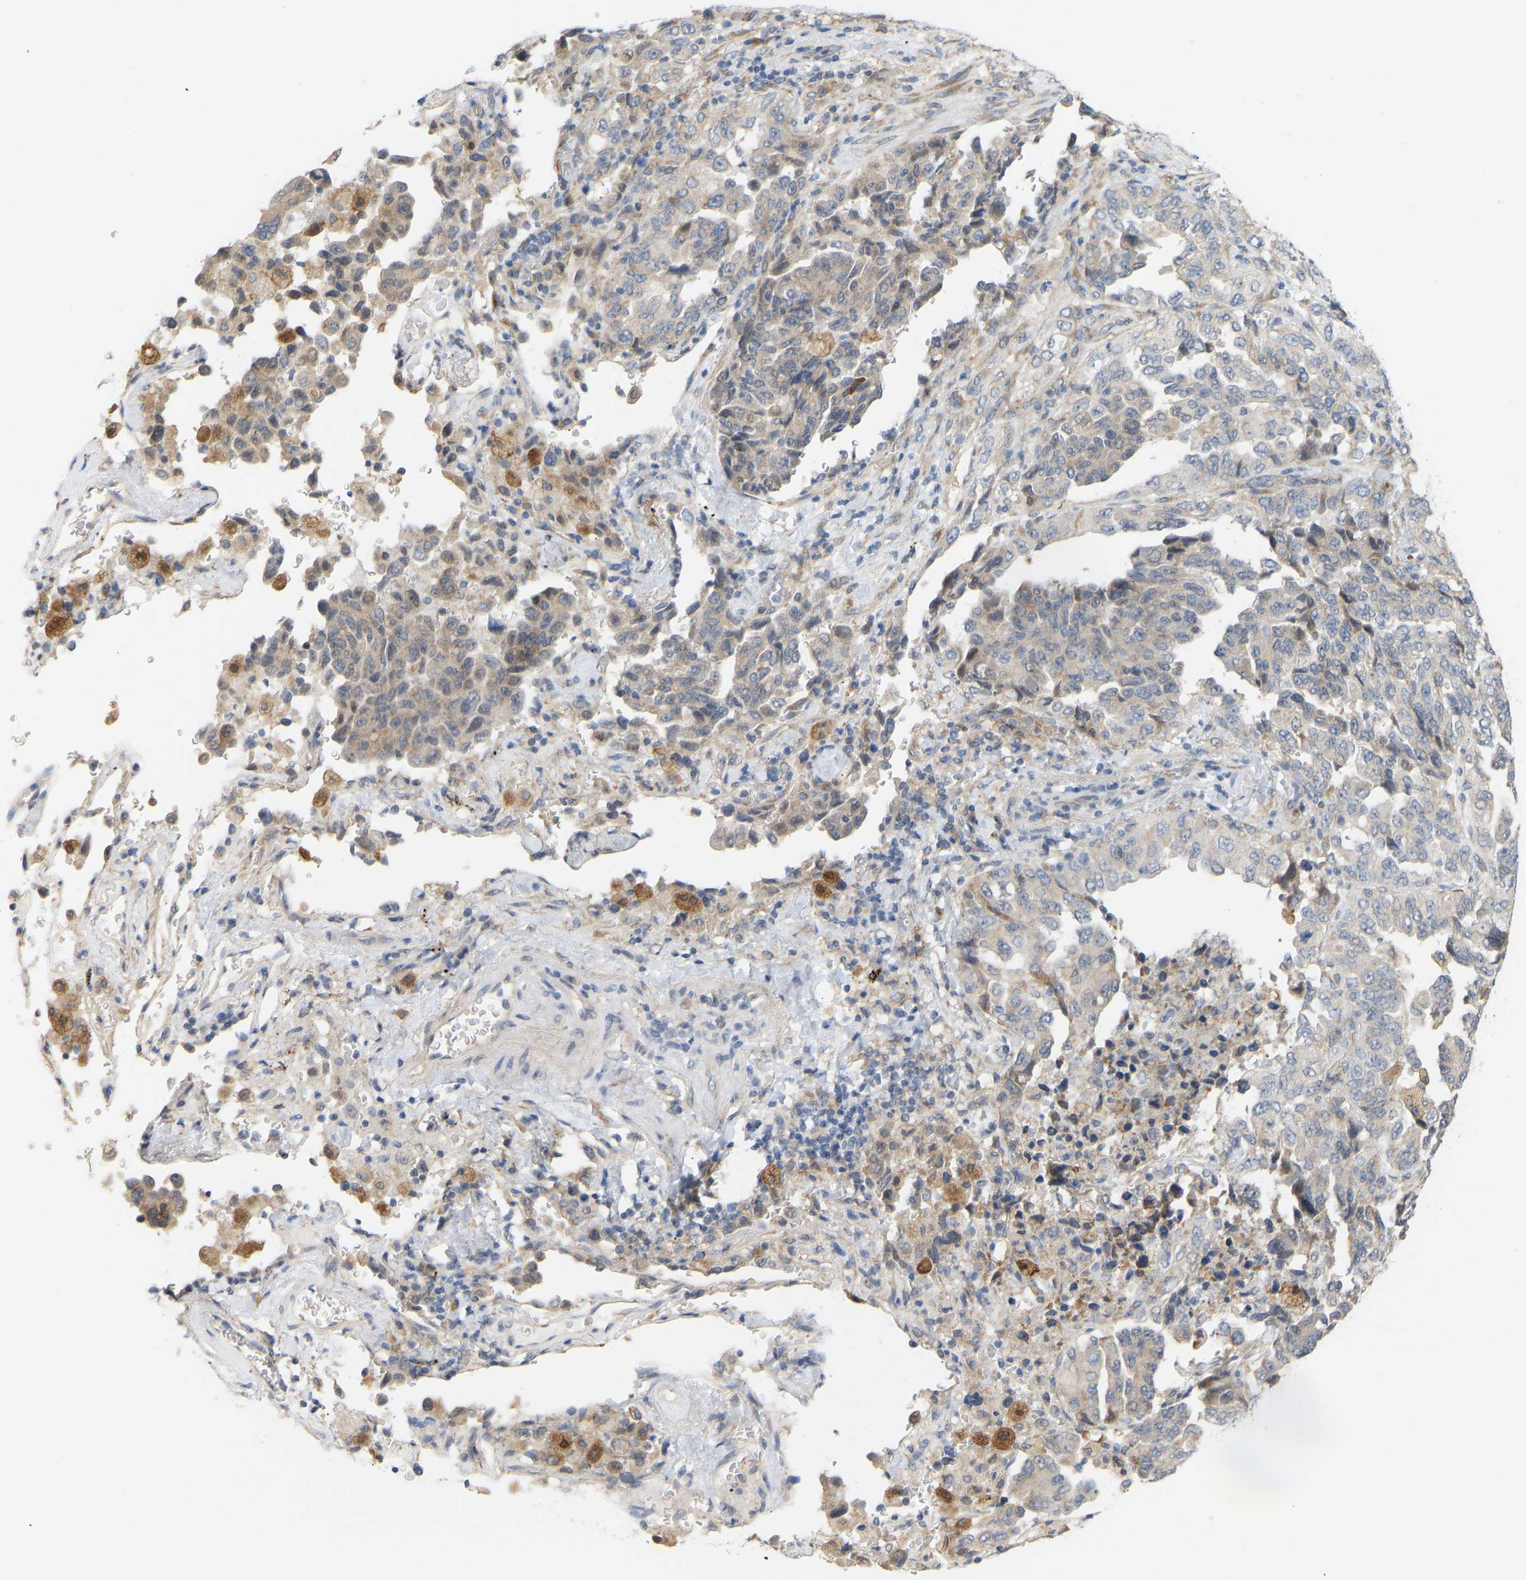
{"staining": {"intensity": "moderate", "quantity": "<25%", "location": "cytoplasmic/membranous"}, "tissue": "lung cancer", "cell_type": "Tumor cells", "image_type": "cancer", "snomed": [{"axis": "morphology", "description": "Adenocarcinoma, NOS"}, {"axis": "topography", "description": "Lung"}], "caption": "Lung cancer (adenocarcinoma) stained for a protein exhibits moderate cytoplasmic/membranous positivity in tumor cells.", "gene": "BEND3", "patient": {"sex": "female", "age": 51}}